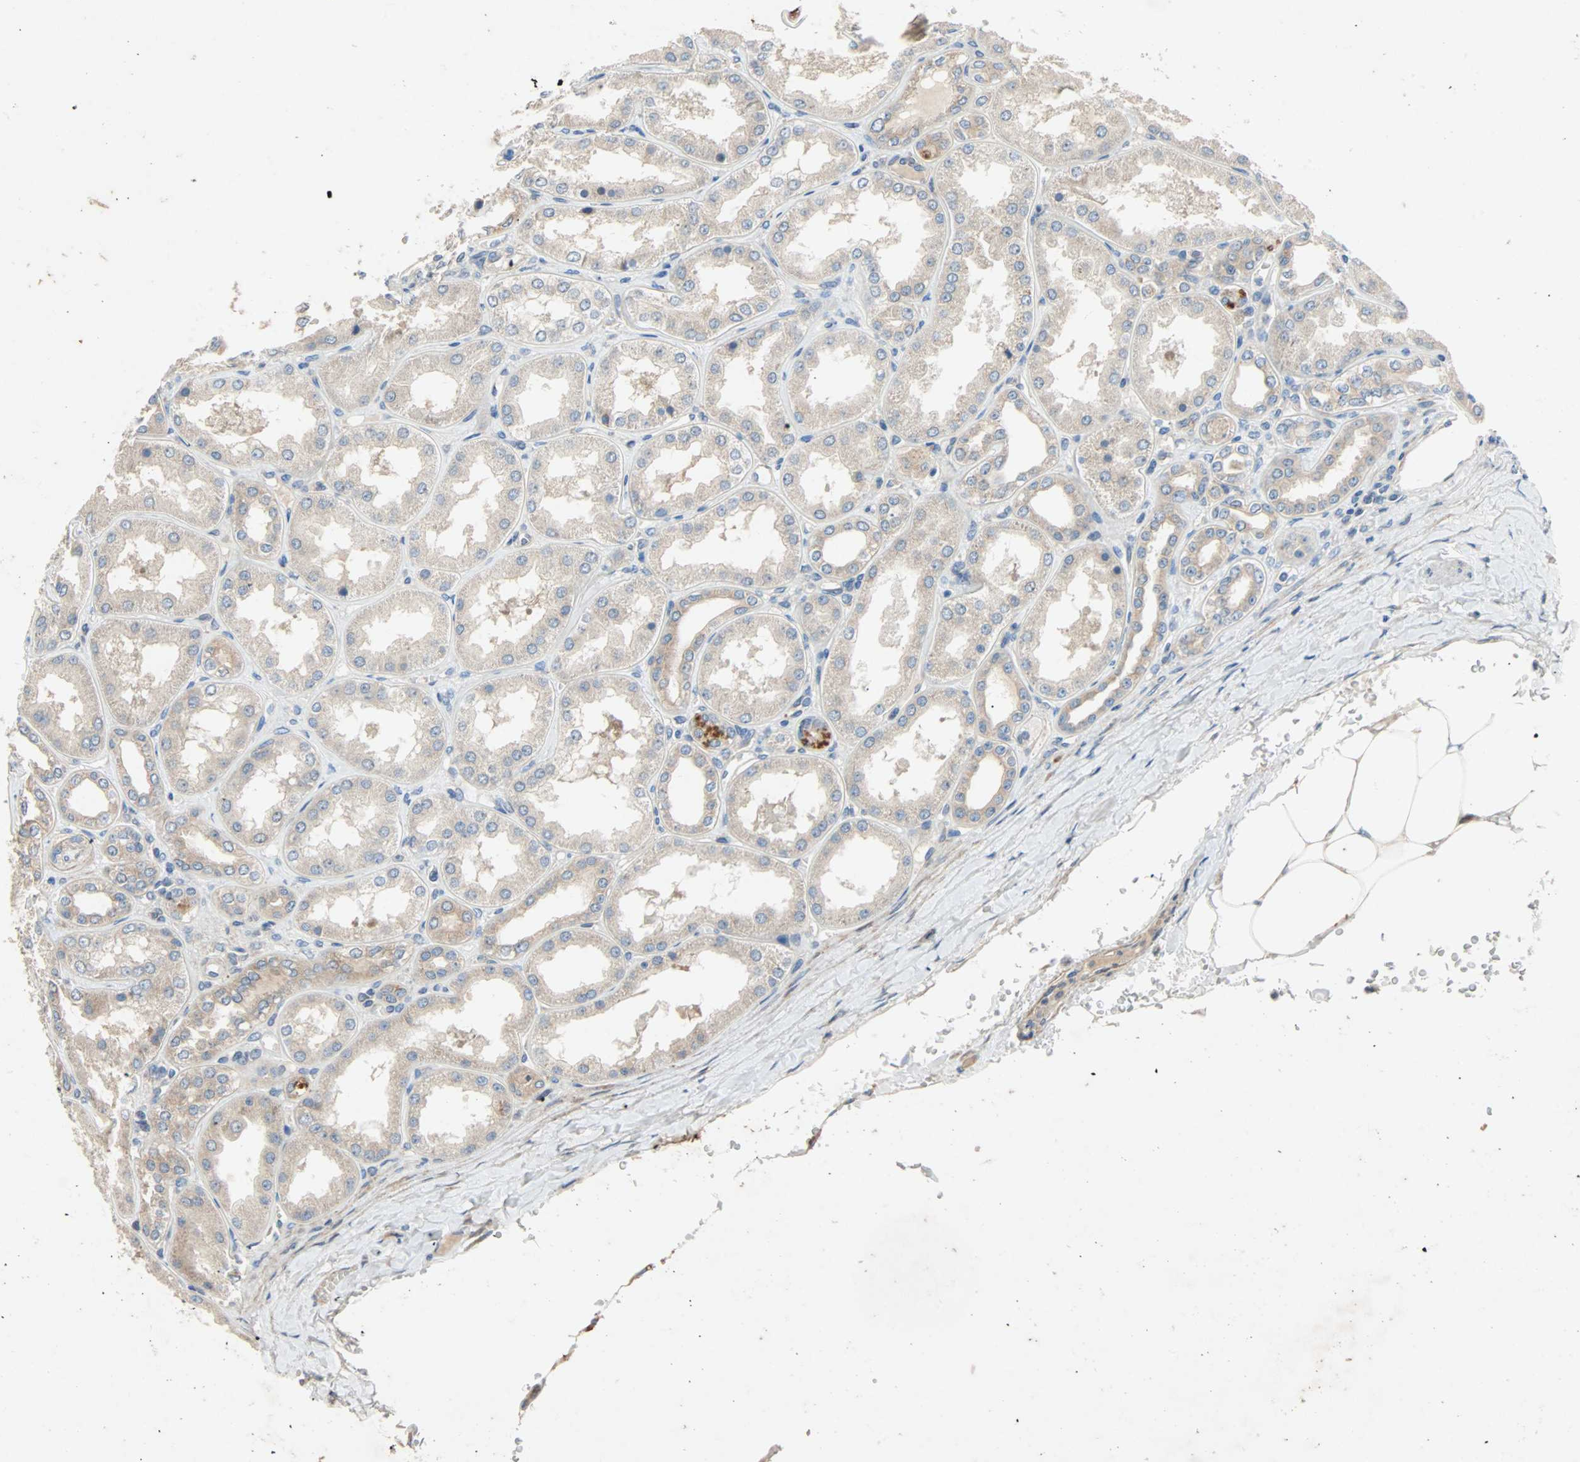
{"staining": {"intensity": "weak", "quantity": ">75%", "location": "cytoplasmic/membranous"}, "tissue": "kidney", "cell_type": "Cells in glomeruli", "image_type": "normal", "snomed": [{"axis": "morphology", "description": "Normal tissue, NOS"}, {"axis": "topography", "description": "Kidney"}], "caption": "High-power microscopy captured an IHC photomicrograph of benign kidney, revealing weak cytoplasmic/membranous positivity in about >75% of cells in glomeruli.", "gene": "XYLT1", "patient": {"sex": "female", "age": 56}}